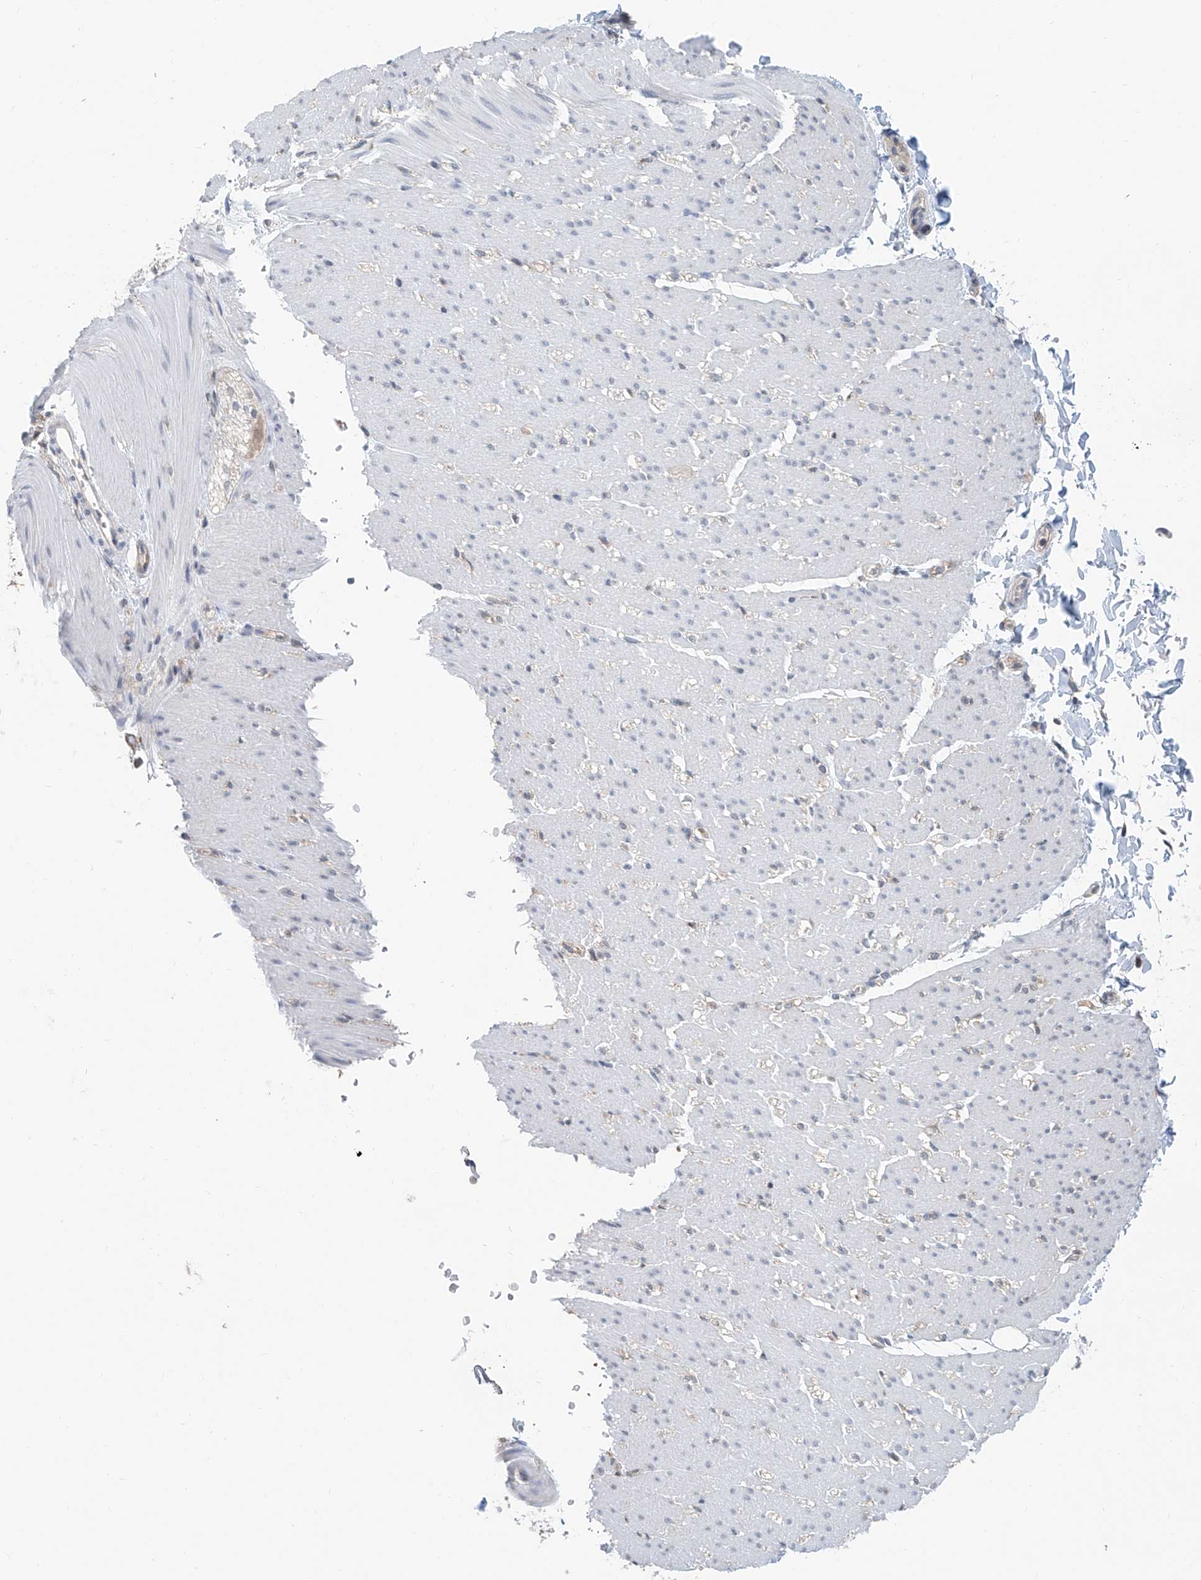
{"staining": {"intensity": "negative", "quantity": "none", "location": "none"}, "tissue": "smooth muscle", "cell_type": "Smooth muscle cells", "image_type": "normal", "snomed": [{"axis": "morphology", "description": "Normal tissue, NOS"}, {"axis": "morphology", "description": "Adenocarcinoma, NOS"}, {"axis": "topography", "description": "Colon"}, {"axis": "topography", "description": "Peripheral nerve tissue"}], "caption": "The photomicrograph reveals no significant positivity in smooth muscle cells of smooth muscle. Nuclei are stained in blue.", "gene": "KCNK10", "patient": {"sex": "male", "age": 14}}